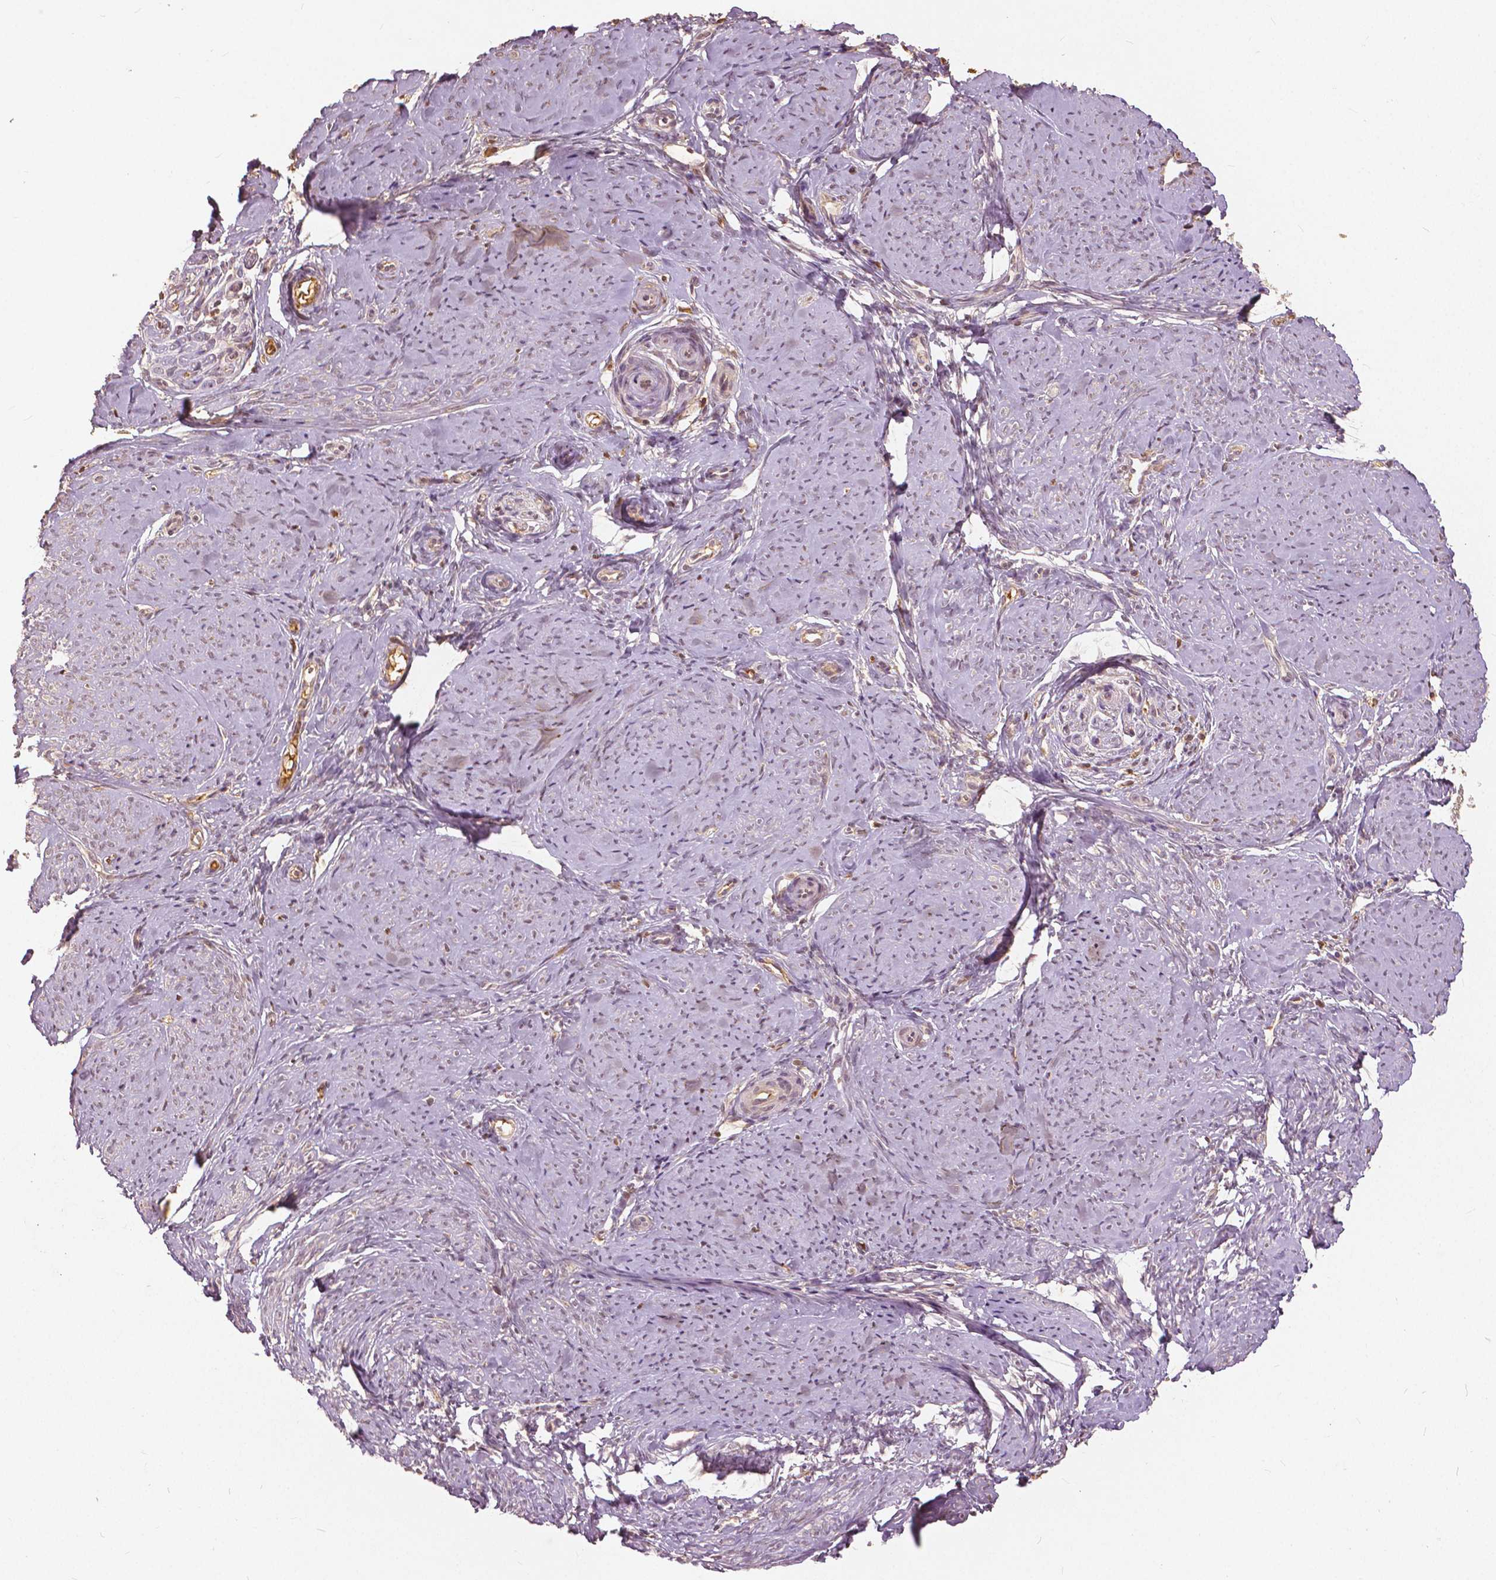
{"staining": {"intensity": "weak", "quantity": "<25%", "location": "cytoplasmic/membranous,nuclear"}, "tissue": "smooth muscle", "cell_type": "Smooth muscle cells", "image_type": "normal", "snomed": [{"axis": "morphology", "description": "Normal tissue, NOS"}, {"axis": "topography", "description": "Smooth muscle"}], "caption": "The photomicrograph reveals no significant positivity in smooth muscle cells of smooth muscle.", "gene": "ANGPTL4", "patient": {"sex": "female", "age": 48}}